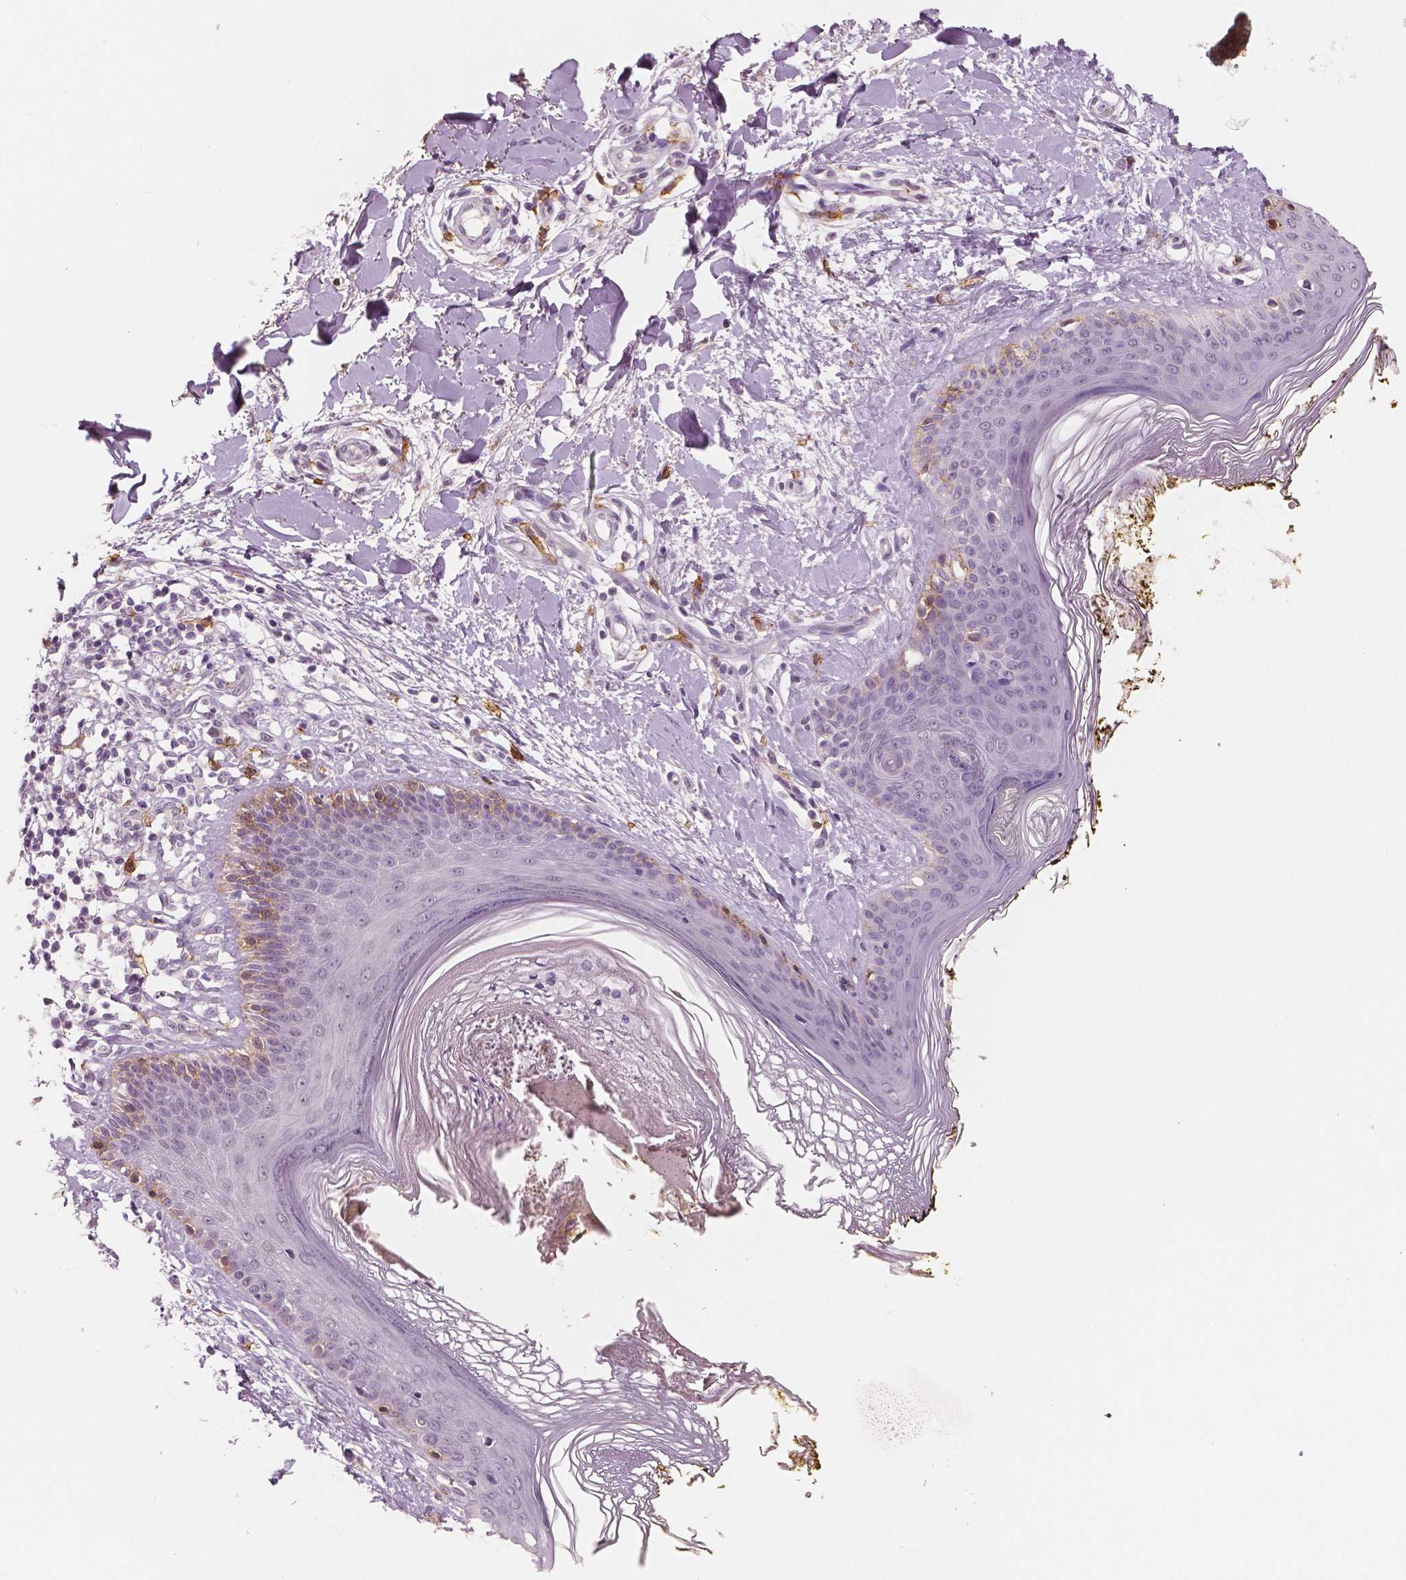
{"staining": {"intensity": "negative", "quantity": "none", "location": "none"}, "tissue": "skin", "cell_type": "Fibroblasts", "image_type": "normal", "snomed": [{"axis": "morphology", "description": "Normal tissue, NOS"}, {"axis": "topography", "description": "Skin"}], "caption": "Immunohistochemistry histopathology image of benign human skin stained for a protein (brown), which demonstrates no positivity in fibroblasts.", "gene": "KIT", "patient": {"sex": "female", "age": 34}}